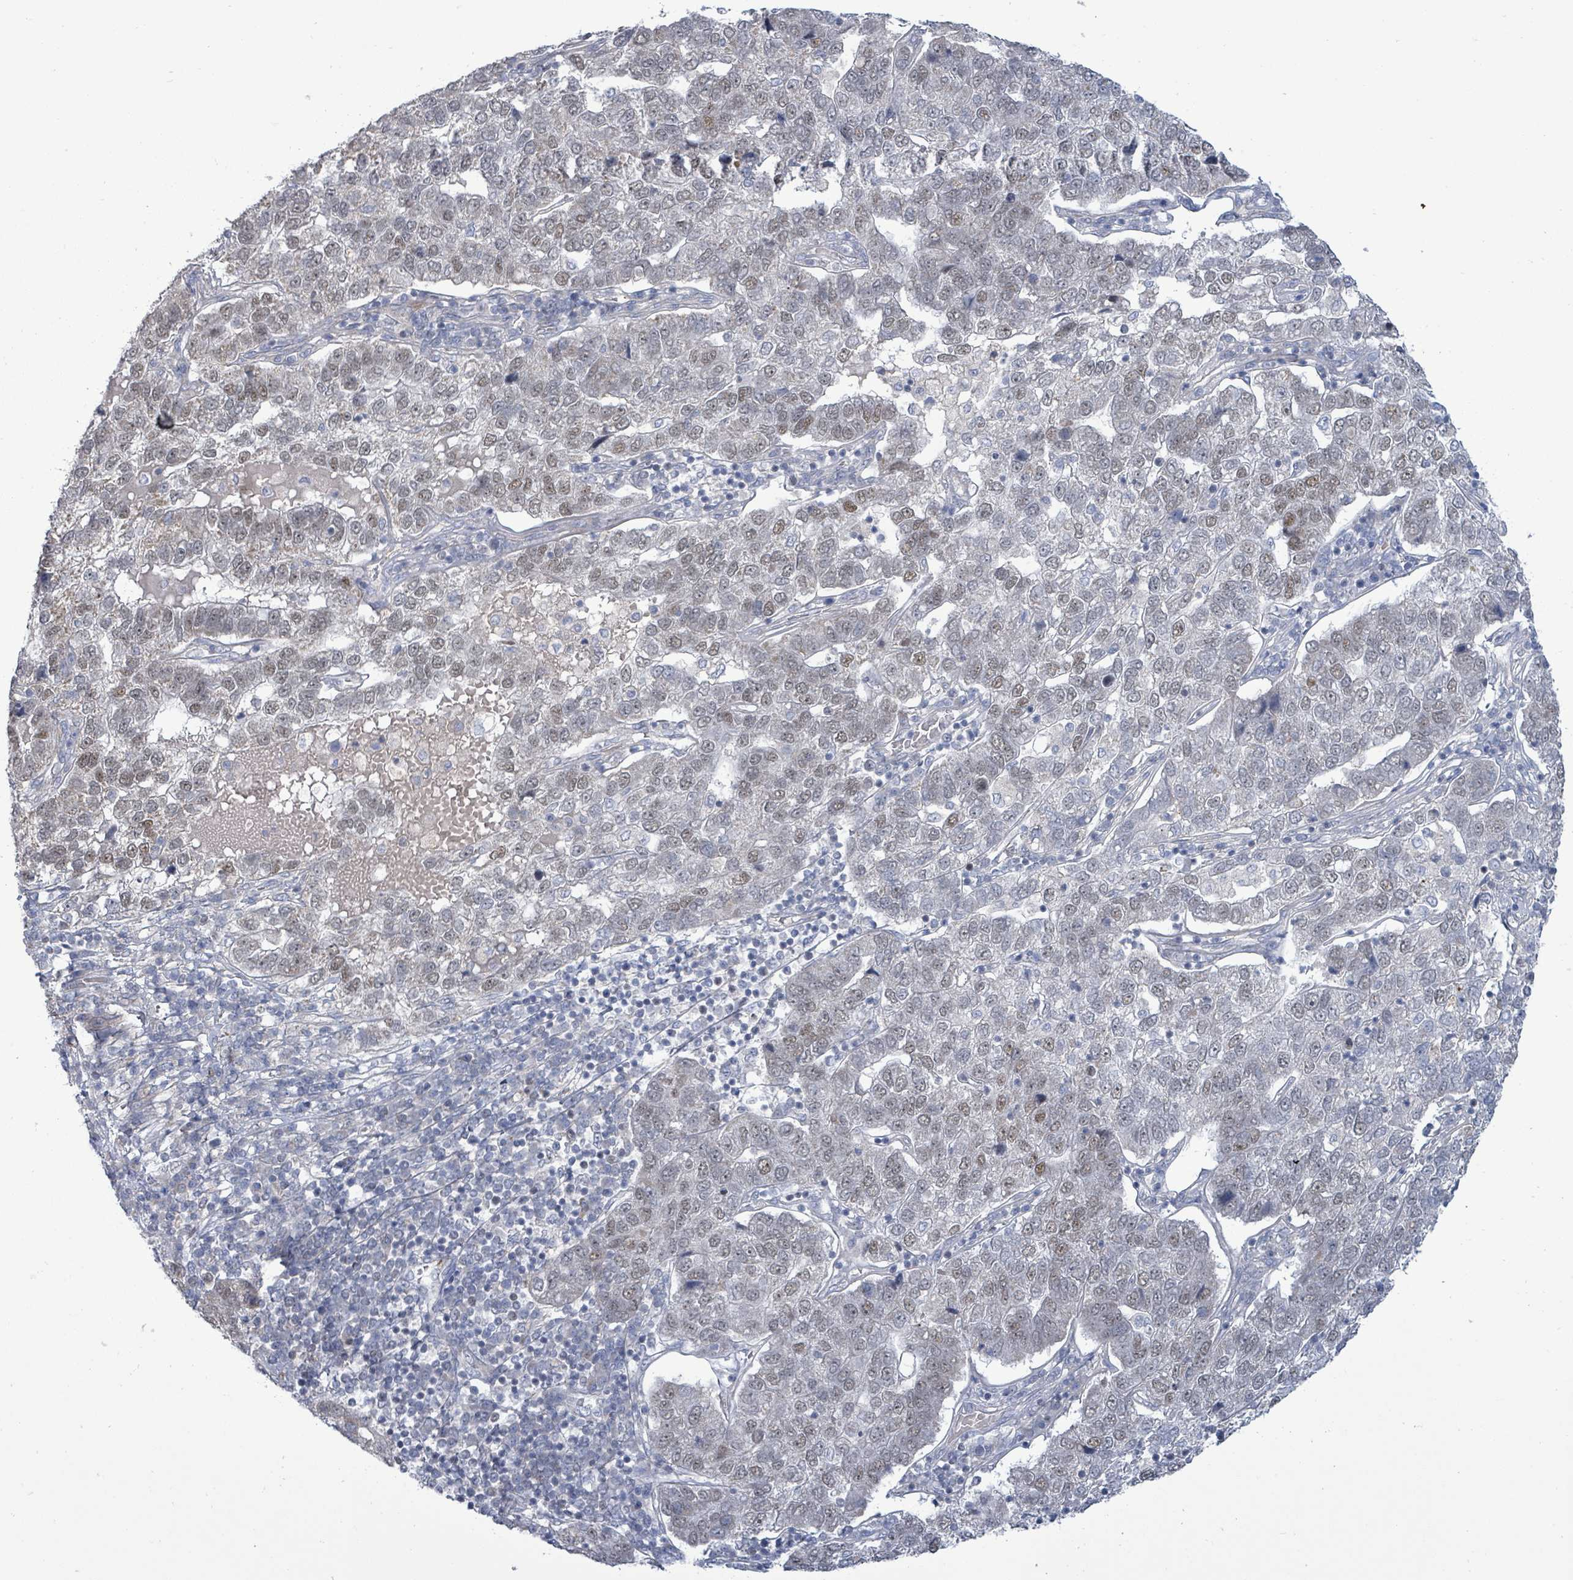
{"staining": {"intensity": "weak", "quantity": "25%-75%", "location": "nuclear"}, "tissue": "pancreatic cancer", "cell_type": "Tumor cells", "image_type": "cancer", "snomed": [{"axis": "morphology", "description": "Adenocarcinoma, NOS"}, {"axis": "topography", "description": "Pancreas"}], "caption": "The image exhibits a brown stain indicating the presence of a protein in the nuclear of tumor cells in pancreatic cancer. (Brightfield microscopy of DAB IHC at high magnification).", "gene": "ZFPM1", "patient": {"sex": "female", "age": 61}}